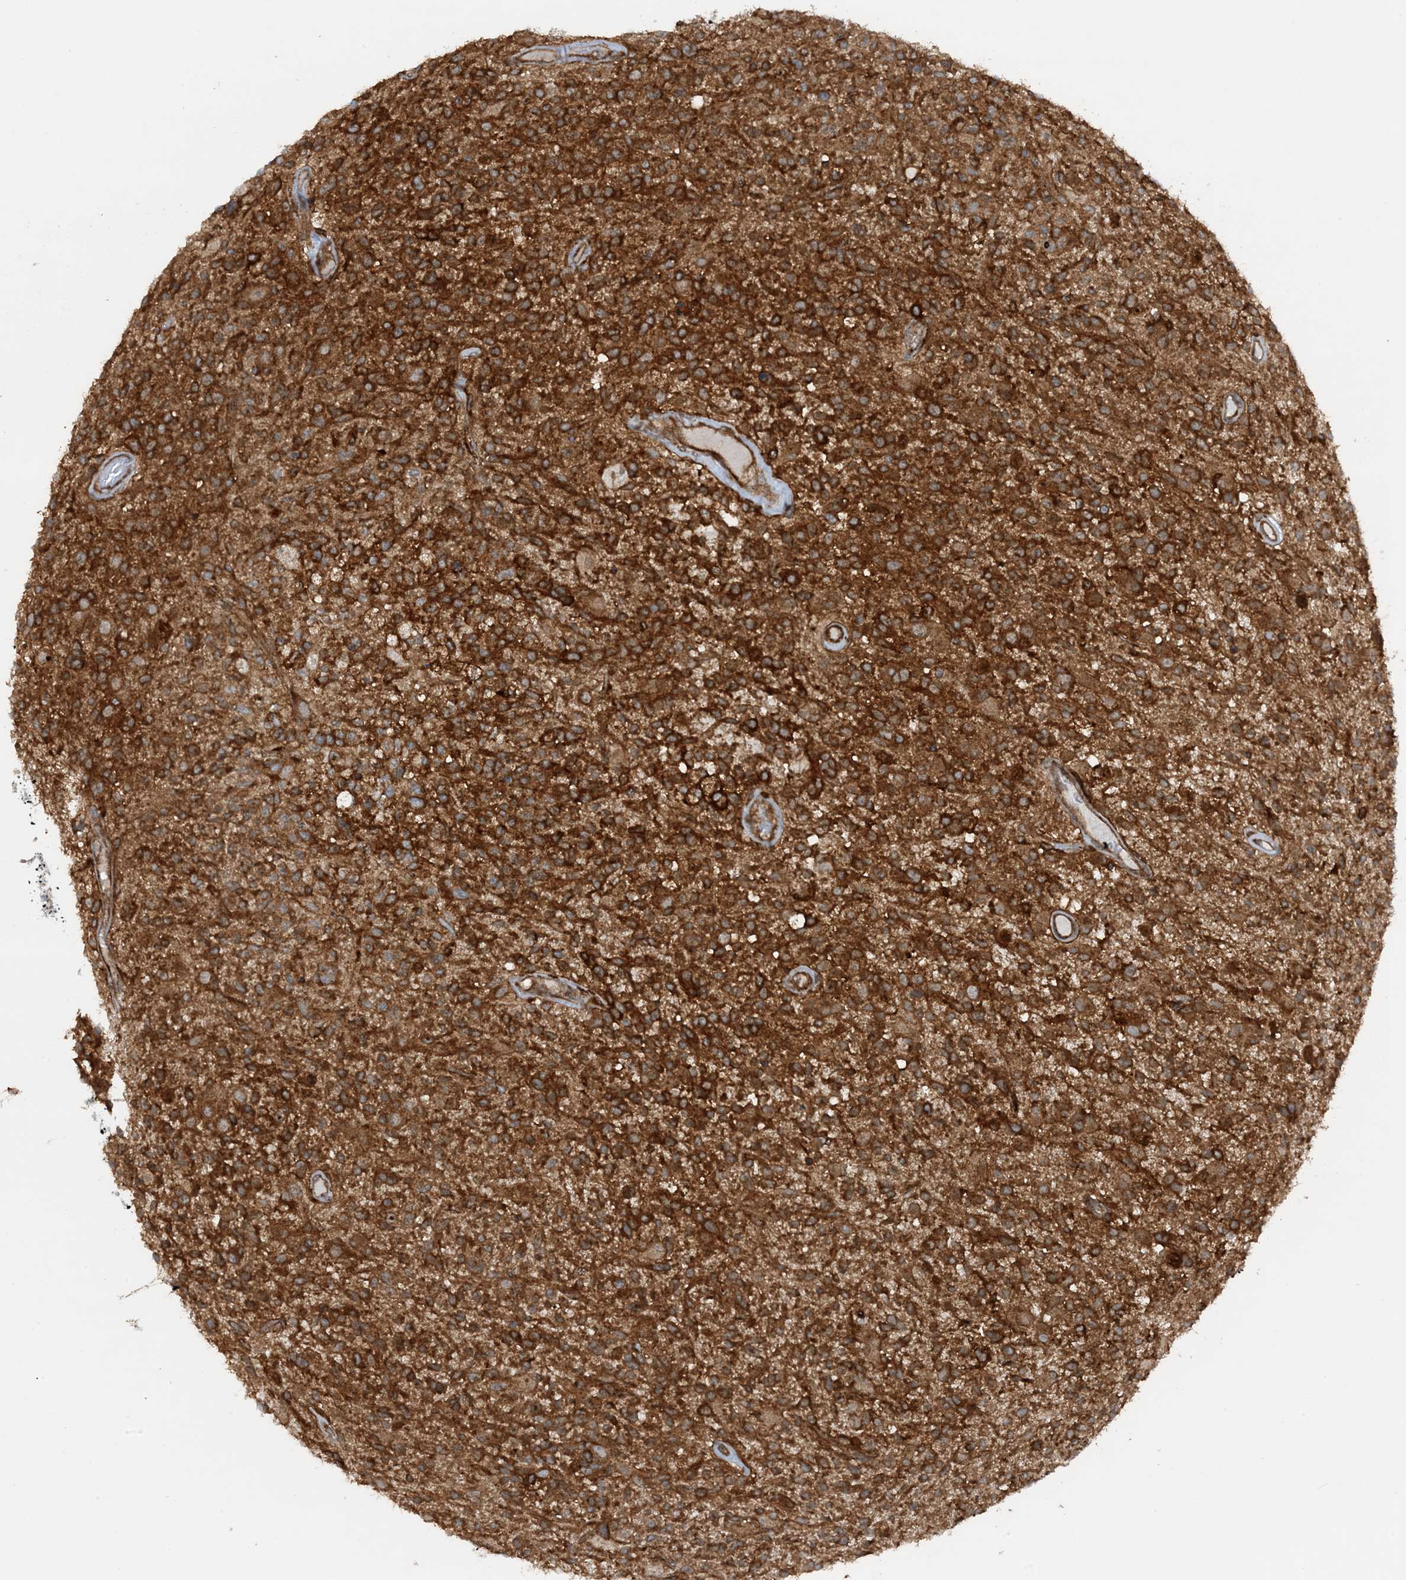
{"staining": {"intensity": "strong", "quantity": ">75%", "location": "cytoplasmic/membranous"}, "tissue": "glioma", "cell_type": "Tumor cells", "image_type": "cancer", "snomed": [{"axis": "morphology", "description": "Glioma, malignant, High grade"}, {"axis": "morphology", "description": "Glioblastoma, NOS"}, {"axis": "topography", "description": "Brain"}], "caption": "This image shows glioma stained with immunohistochemistry to label a protein in brown. The cytoplasmic/membranous of tumor cells show strong positivity for the protein. Nuclei are counter-stained blue.", "gene": "STAM2", "patient": {"sex": "male", "age": 60}}